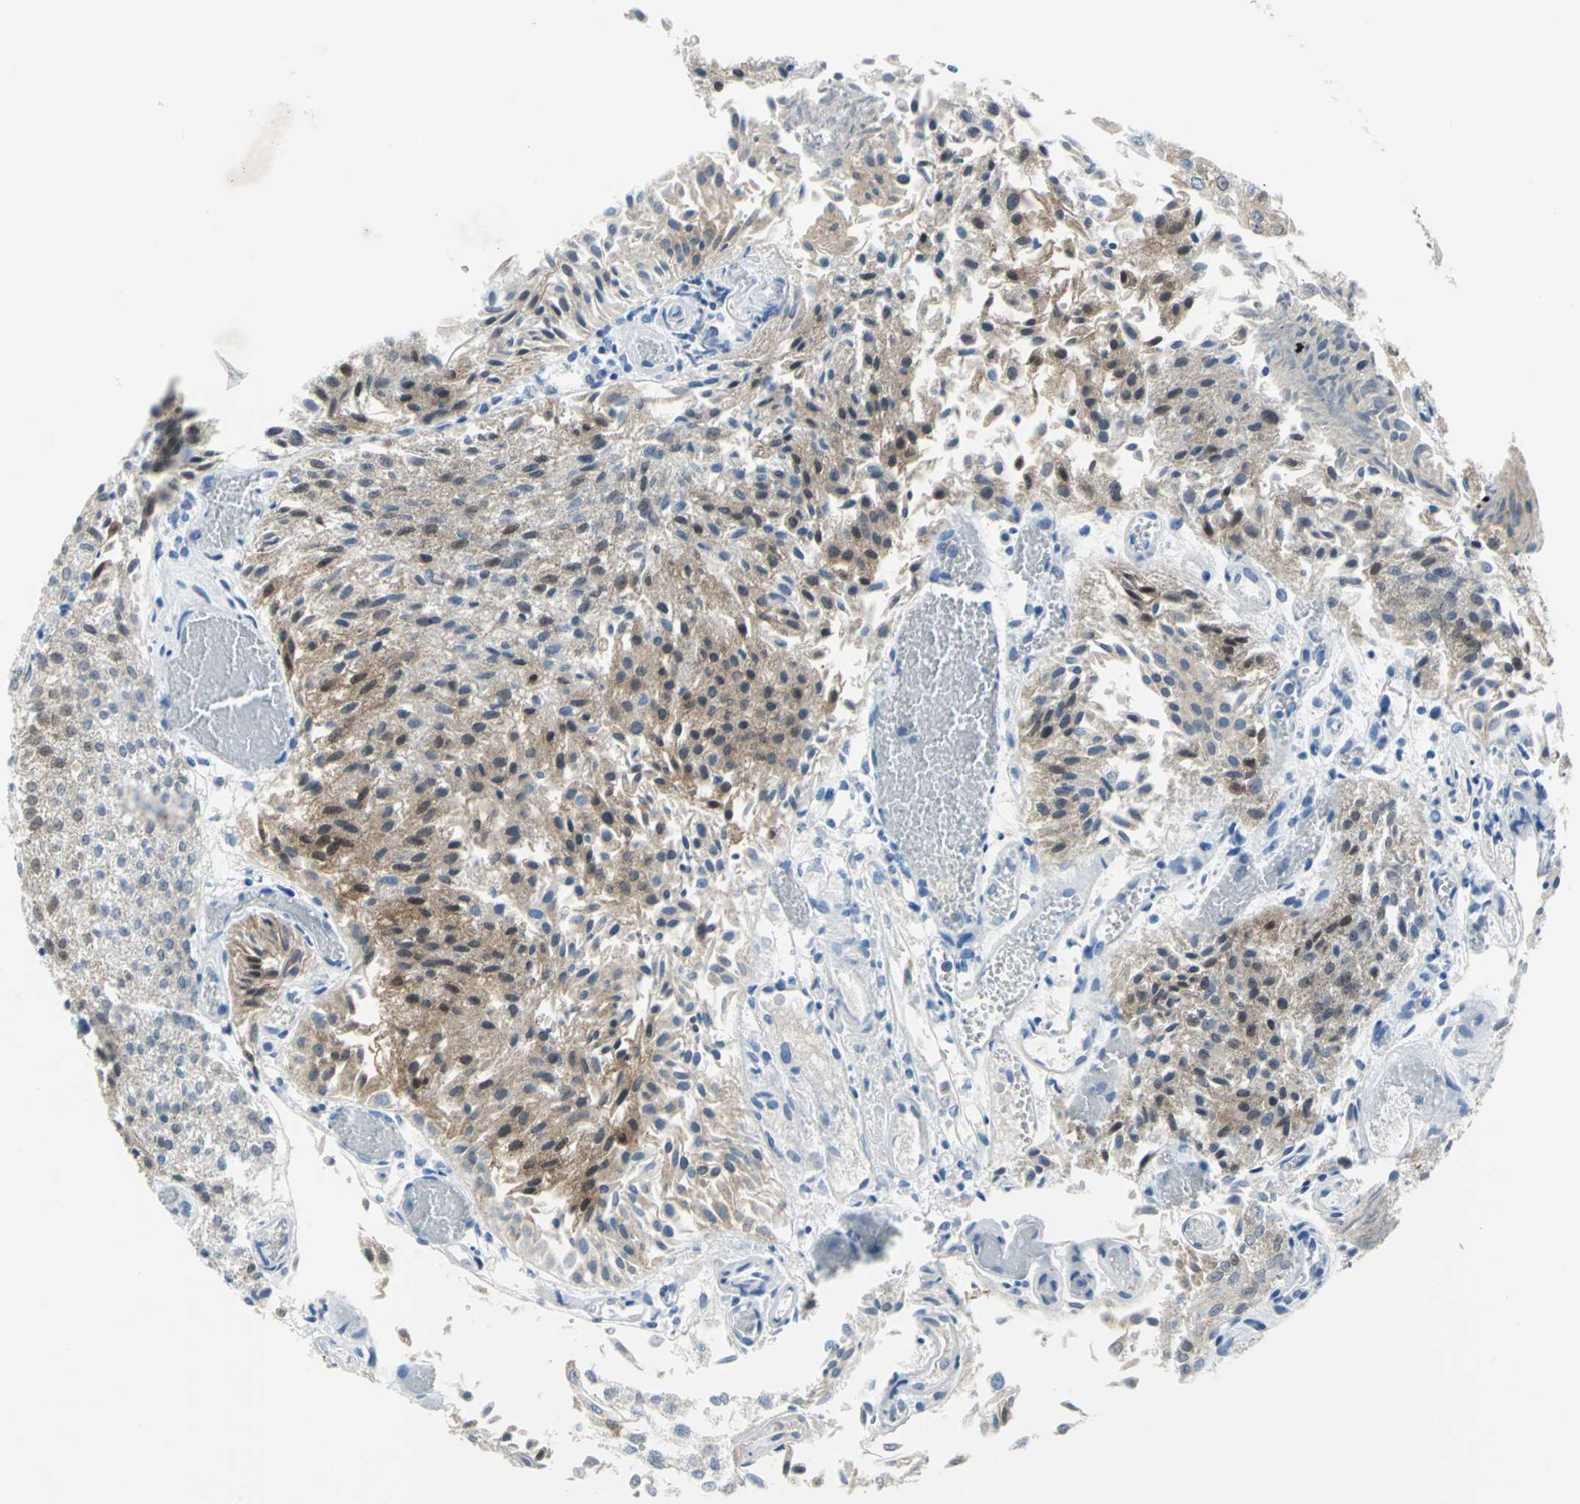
{"staining": {"intensity": "weak", "quantity": ">75%", "location": "cytoplasmic/membranous,nuclear"}, "tissue": "urothelial cancer", "cell_type": "Tumor cells", "image_type": "cancer", "snomed": [{"axis": "morphology", "description": "Urothelial carcinoma, Low grade"}, {"axis": "topography", "description": "Urinary bladder"}], "caption": "Weak cytoplasmic/membranous and nuclear protein positivity is present in about >75% of tumor cells in low-grade urothelial carcinoma. (DAB (3,3'-diaminobenzidine) = brown stain, brightfield microscopy at high magnification).", "gene": "SFN", "patient": {"sex": "male", "age": 86}}